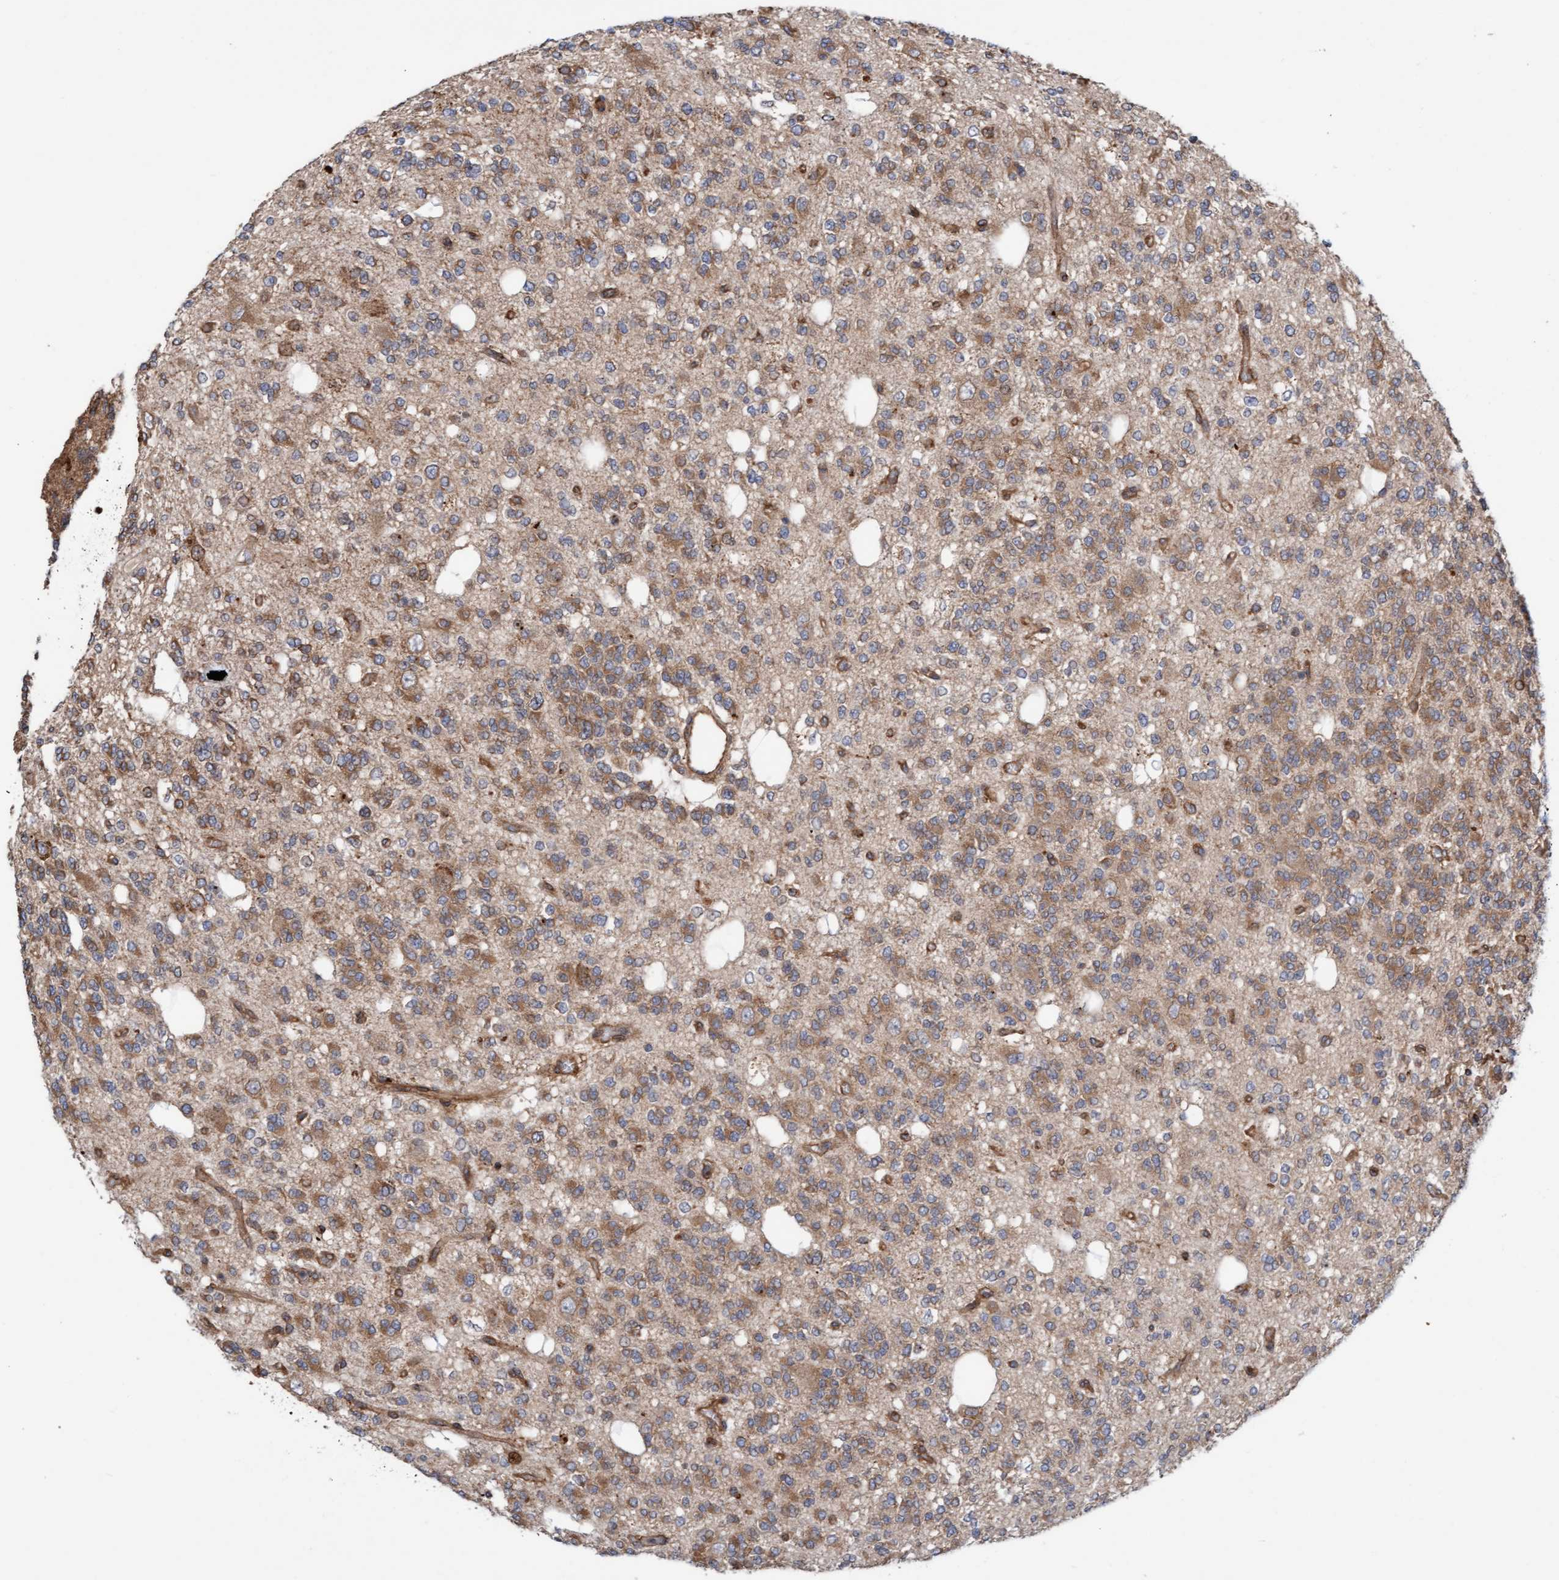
{"staining": {"intensity": "weak", "quantity": ">75%", "location": "cytoplasmic/membranous"}, "tissue": "glioma", "cell_type": "Tumor cells", "image_type": "cancer", "snomed": [{"axis": "morphology", "description": "Glioma, malignant, Low grade"}, {"axis": "topography", "description": "Brain"}], "caption": "This is a histology image of immunohistochemistry (IHC) staining of glioma, which shows weak staining in the cytoplasmic/membranous of tumor cells.", "gene": "KIAA0753", "patient": {"sex": "male", "age": 38}}